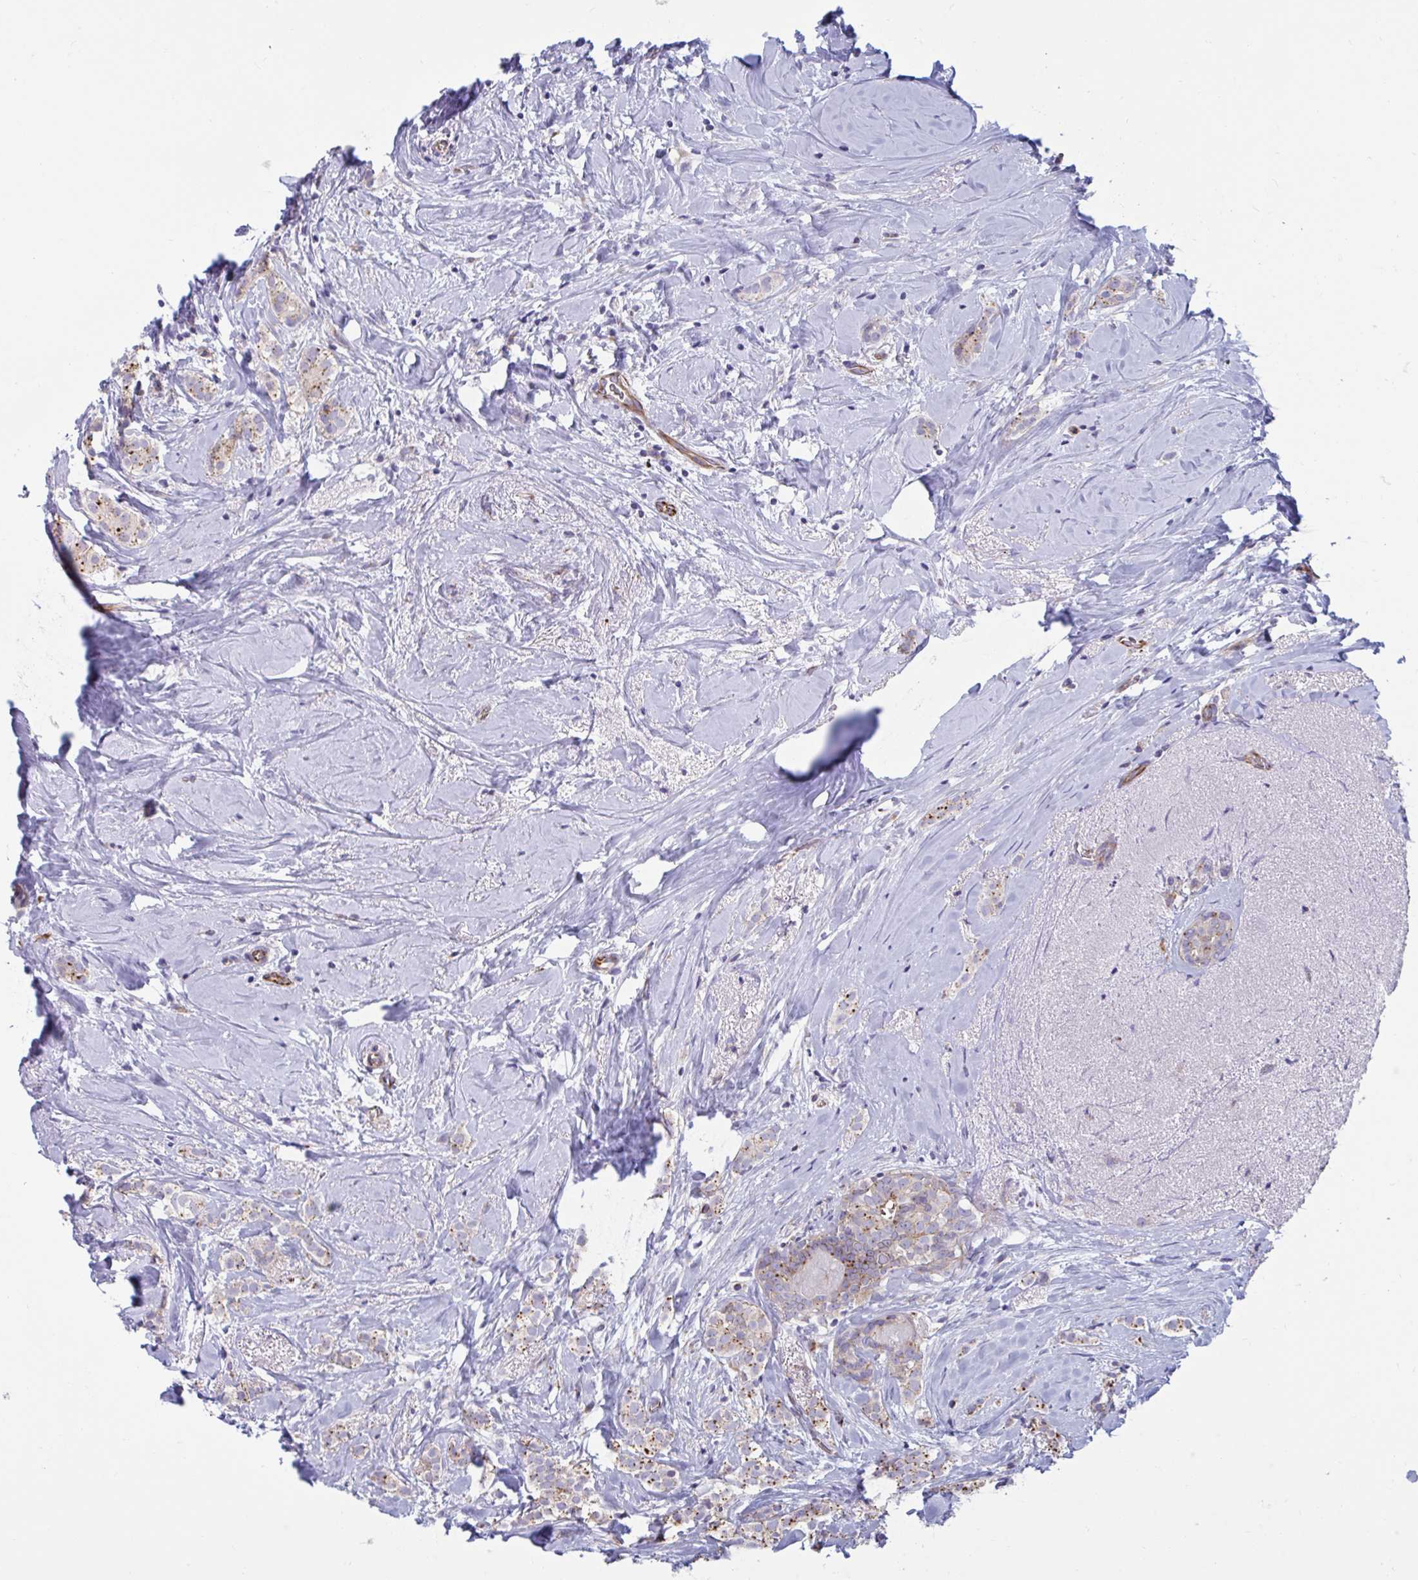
{"staining": {"intensity": "moderate", "quantity": ">75%", "location": "cytoplasmic/membranous"}, "tissue": "breast cancer", "cell_type": "Tumor cells", "image_type": "cancer", "snomed": [{"axis": "morphology", "description": "Duct carcinoma"}, {"axis": "topography", "description": "Breast"}], "caption": "Breast cancer was stained to show a protein in brown. There is medium levels of moderate cytoplasmic/membranous staining in approximately >75% of tumor cells.", "gene": "SLC9A6", "patient": {"sex": "female", "age": 65}}